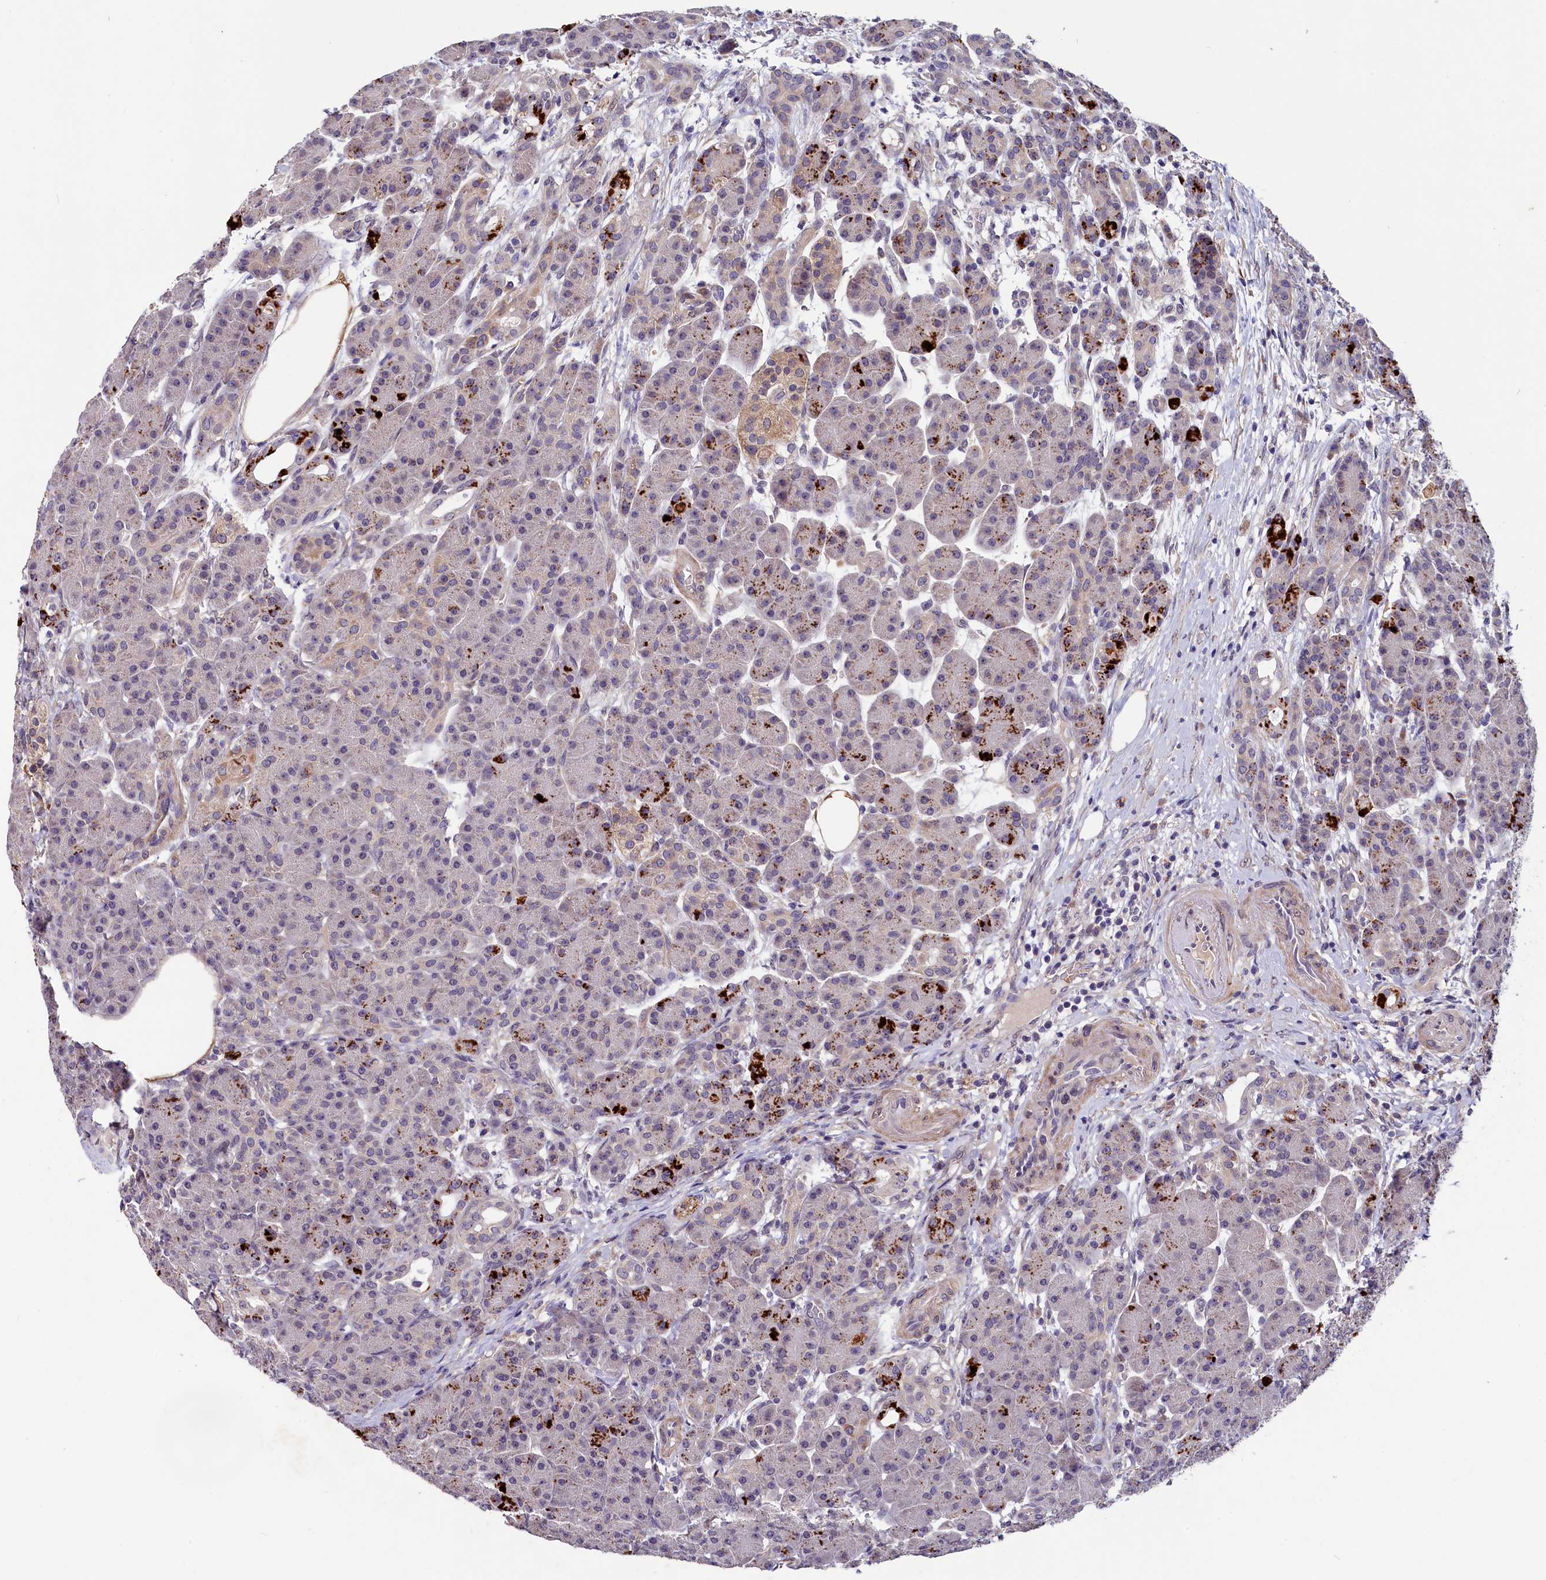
{"staining": {"intensity": "moderate", "quantity": "<25%", "location": "cytoplasmic/membranous"}, "tissue": "pancreas", "cell_type": "Exocrine glandular cells", "image_type": "normal", "snomed": [{"axis": "morphology", "description": "Normal tissue, NOS"}, {"axis": "topography", "description": "Pancreas"}], "caption": "Protein staining reveals moderate cytoplasmic/membranous expression in approximately <25% of exocrine glandular cells in benign pancreas.", "gene": "SLC39A6", "patient": {"sex": "male", "age": 63}}